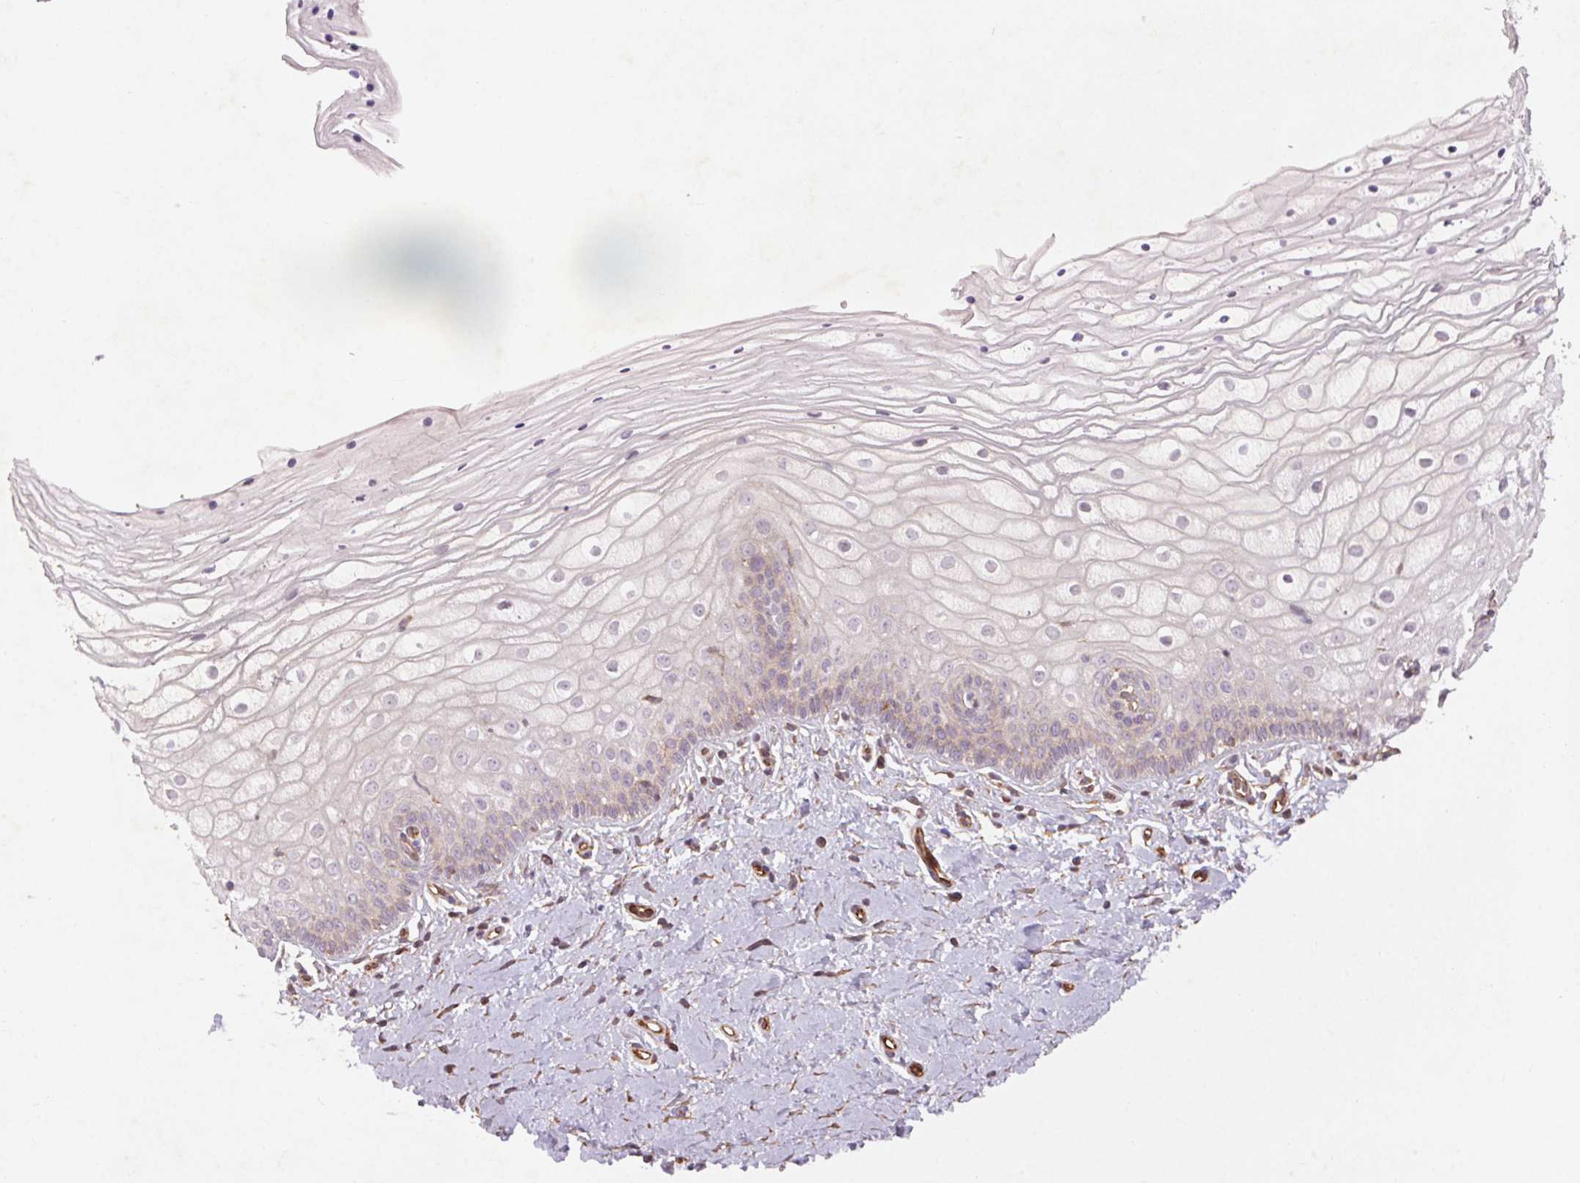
{"staining": {"intensity": "negative", "quantity": "none", "location": "none"}, "tissue": "vagina", "cell_type": "Squamous epithelial cells", "image_type": "normal", "snomed": [{"axis": "morphology", "description": "Normal tissue, NOS"}, {"axis": "topography", "description": "Vagina"}], "caption": "DAB immunohistochemical staining of unremarkable human vagina demonstrates no significant expression in squamous epithelial cells. The staining was performed using DAB to visualize the protein expression in brown, while the nuclei were stained in blue with hematoxylin (Magnification: 20x).", "gene": "CCSER1", "patient": {"sex": "female", "age": 39}}